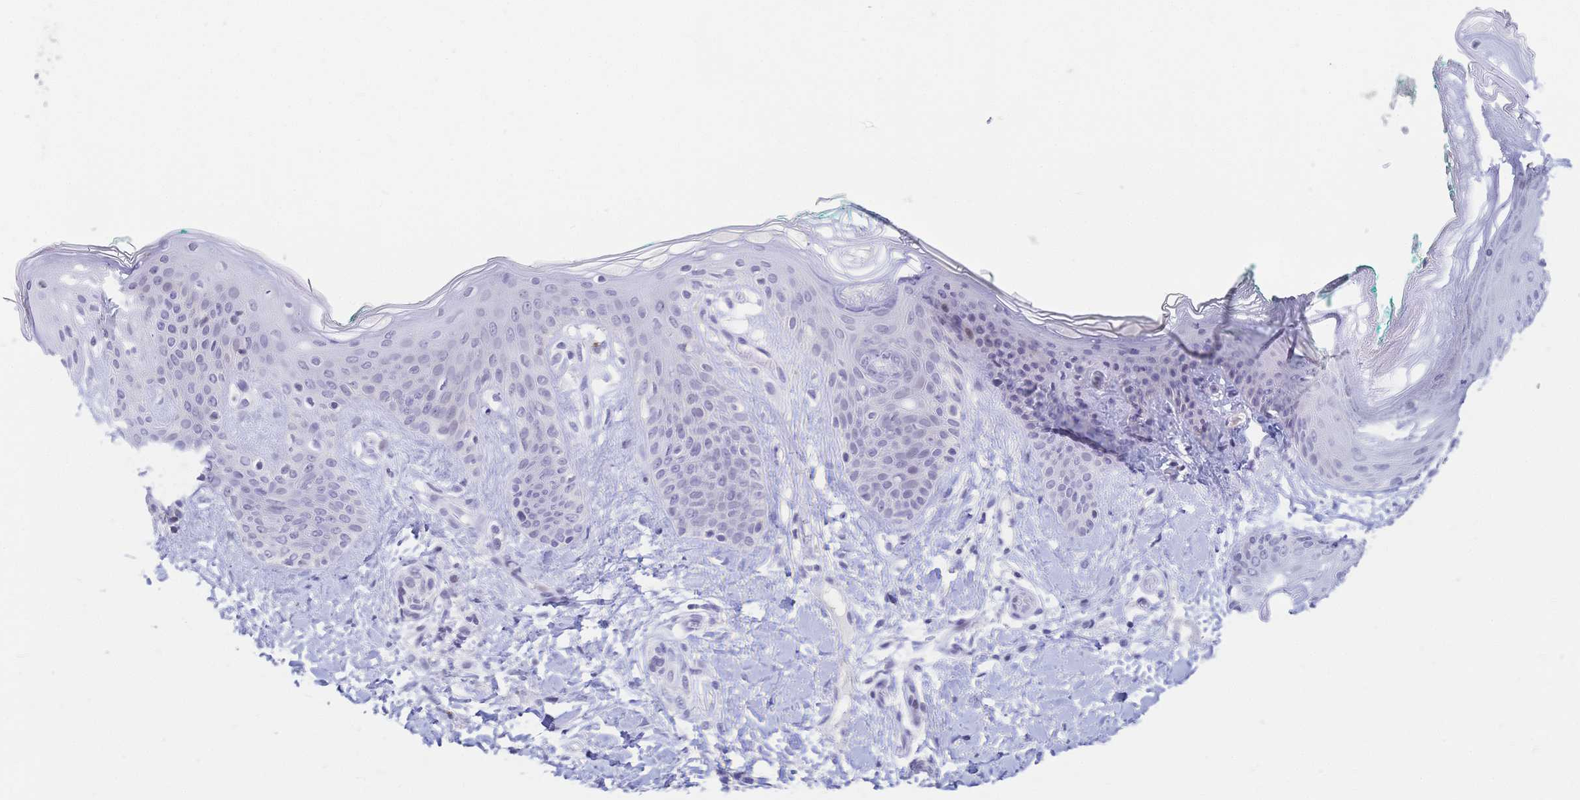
{"staining": {"intensity": "negative", "quantity": "none", "location": "none"}, "tissue": "skin", "cell_type": "Fibroblasts", "image_type": "normal", "snomed": [{"axis": "morphology", "description": "Normal tissue, NOS"}, {"axis": "topography", "description": "Skin"}], "caption": "A high-resolution photomicrograph shows immunohistochemistry staining of unremarkable skin, which reveals no significant staining in fibroblasts.", "gene": "CR2", "patient": {"sex": "male", "age": 16}}